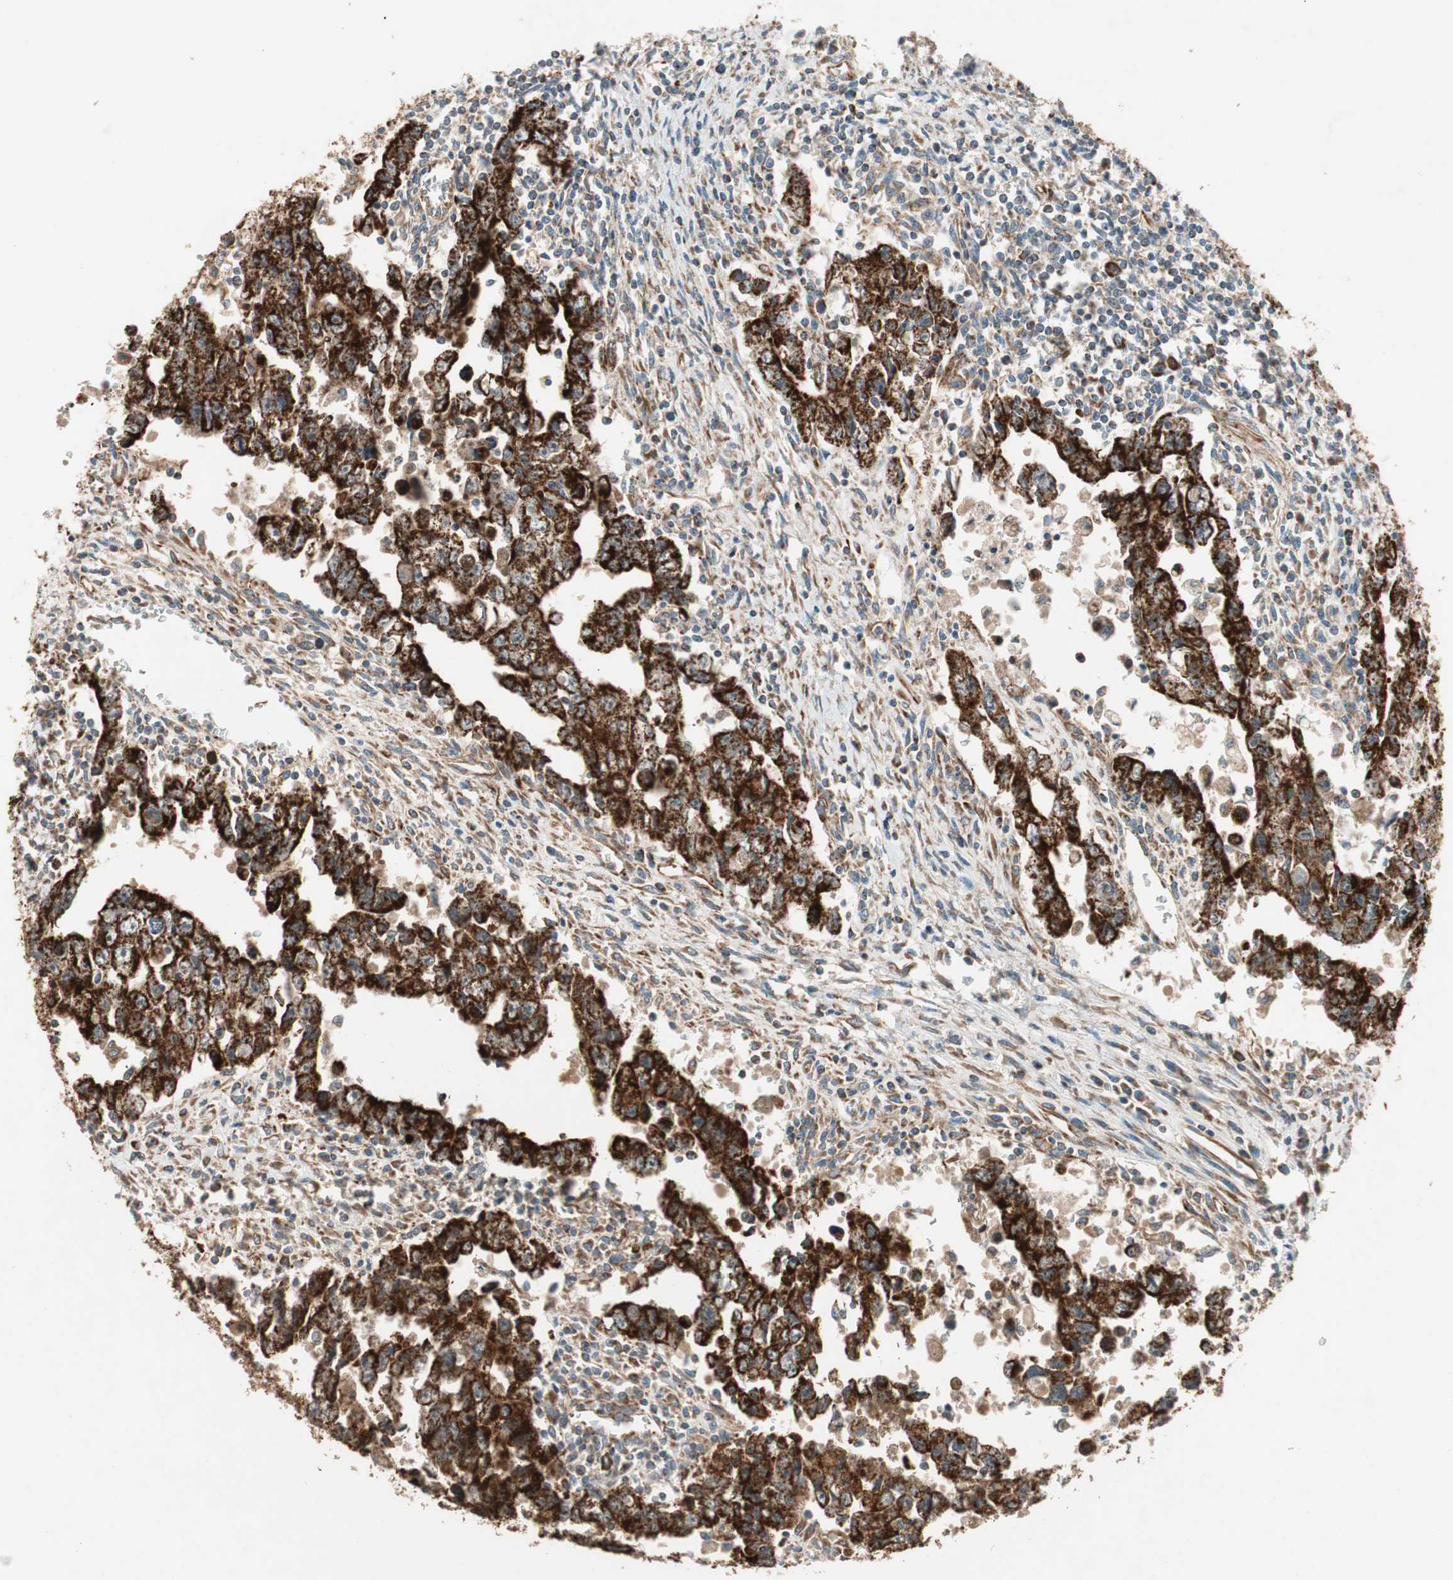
{"staining": {"intensity": "strong", "quantity": ">75%", "location": "cytoplasmic/membranous"}, "tissue": "testis cancer", "cell_type": "Tumor cells", "image_type": "cancer", "snomed": [{"axis": "morphology", "description": "Carcinoma, Embryonal, NOS"}, {"axis": "topography", "description": "Testis"}], "caption": "High-power microscopy captured an immunohistochemistry (IHC) micrograph of embryonal carcinoma (testis), revealing strong cytoplasmic/membranous positivity in approximately >75% of tumor cells.", "gene": "AKAP1", "patient": {"sex": "male", "age": 28}}